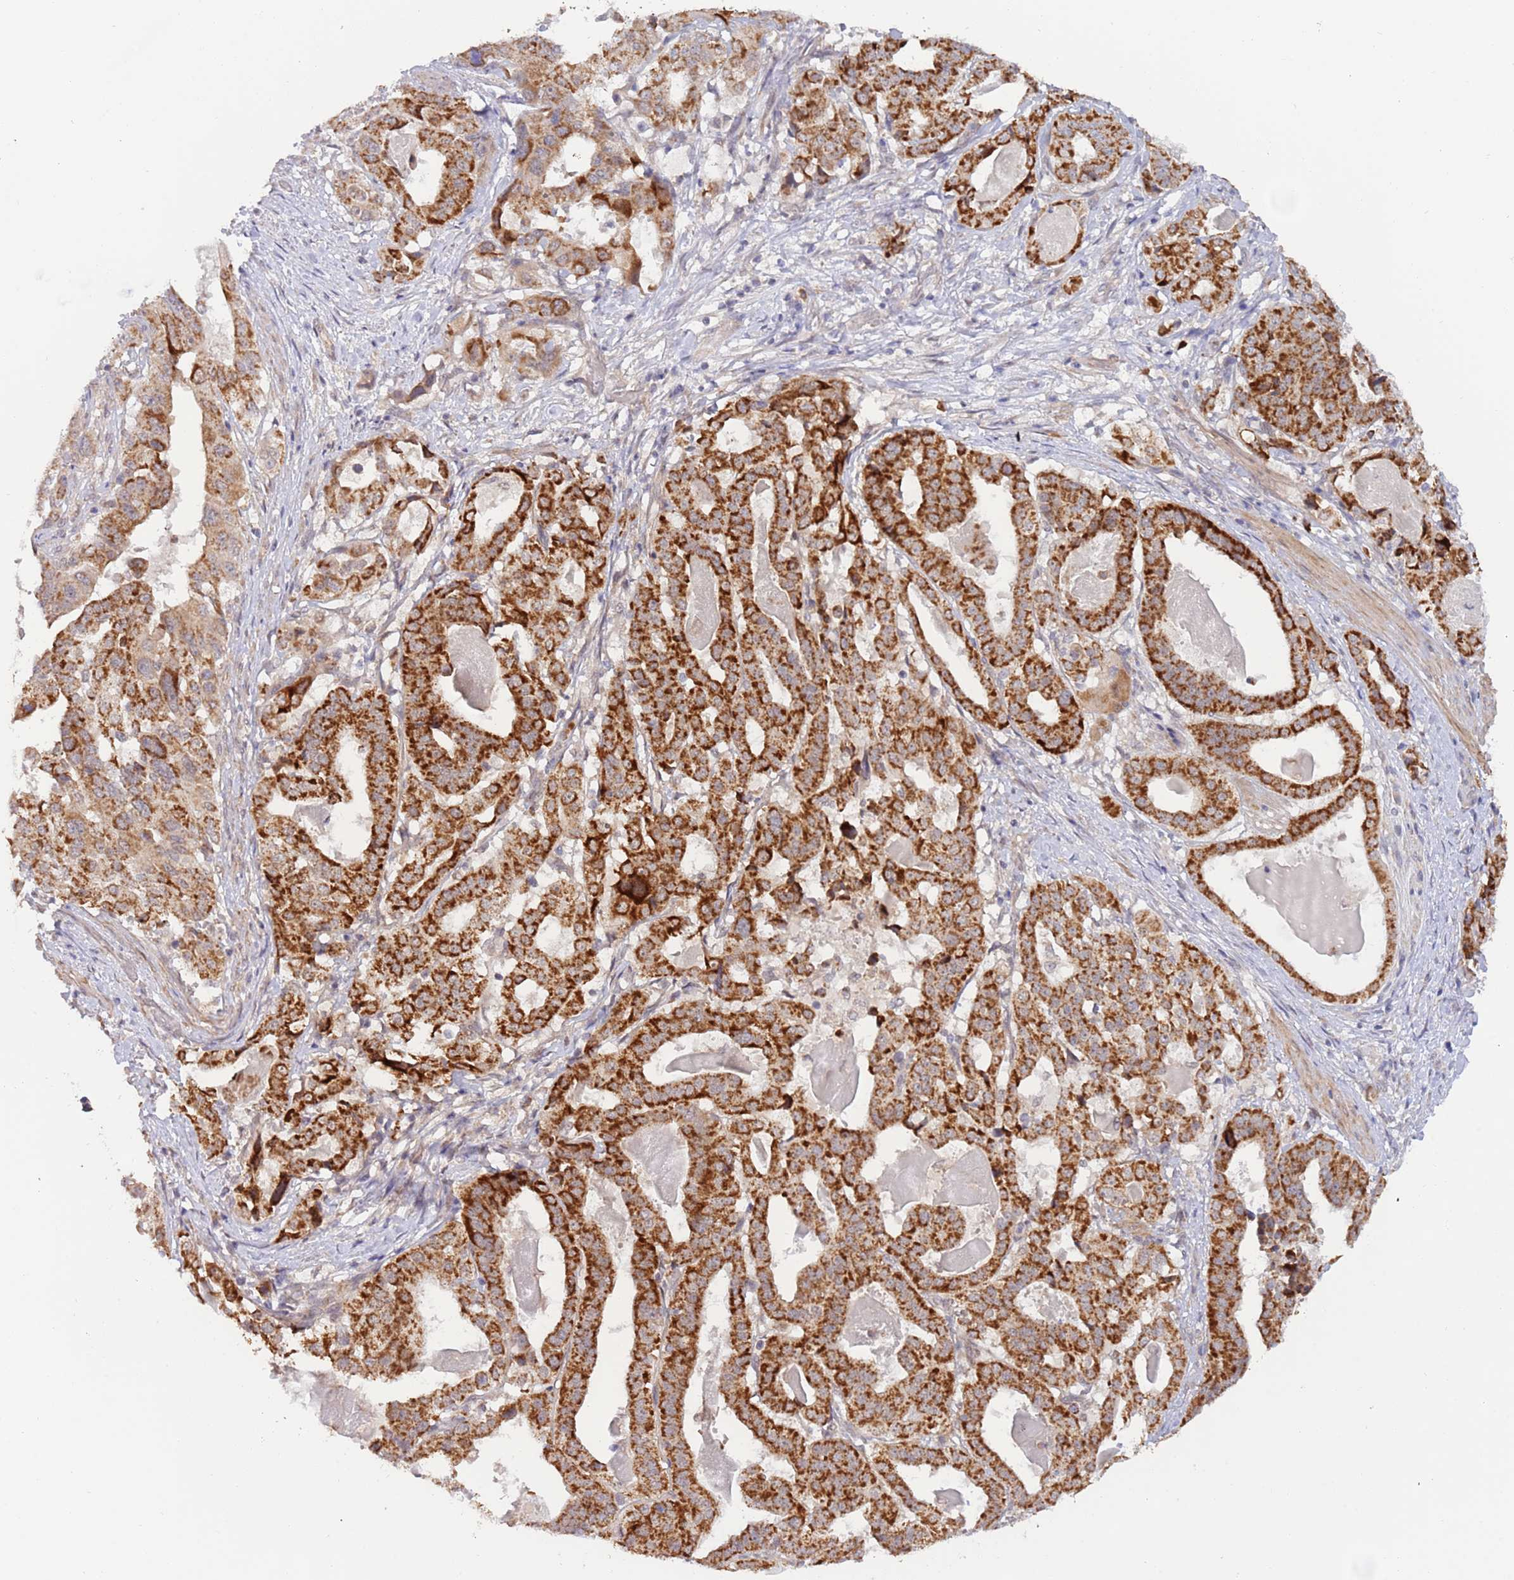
{"staining": {"intensity": "strong", "quantity": ">75%", "location": "cytoplasmic/membranous"}, "tissue": "stomach cancer", "cell_type": "Tumor cells", "image_type": "cancer", "snomed": [{"axis": "morphology", "description": "Adenocarcinoma, NOS"}, {"axis": "topography", "description": "Stomach"}], "caption": "Protein staining of stomach cancer (adenocarcinoma) tissue exhibits strong cytoplasmic/membranous positivity in about >75% of tumor cells.", "gene": "UQCC3", "patient": {"sex": "male", "age": 48}}